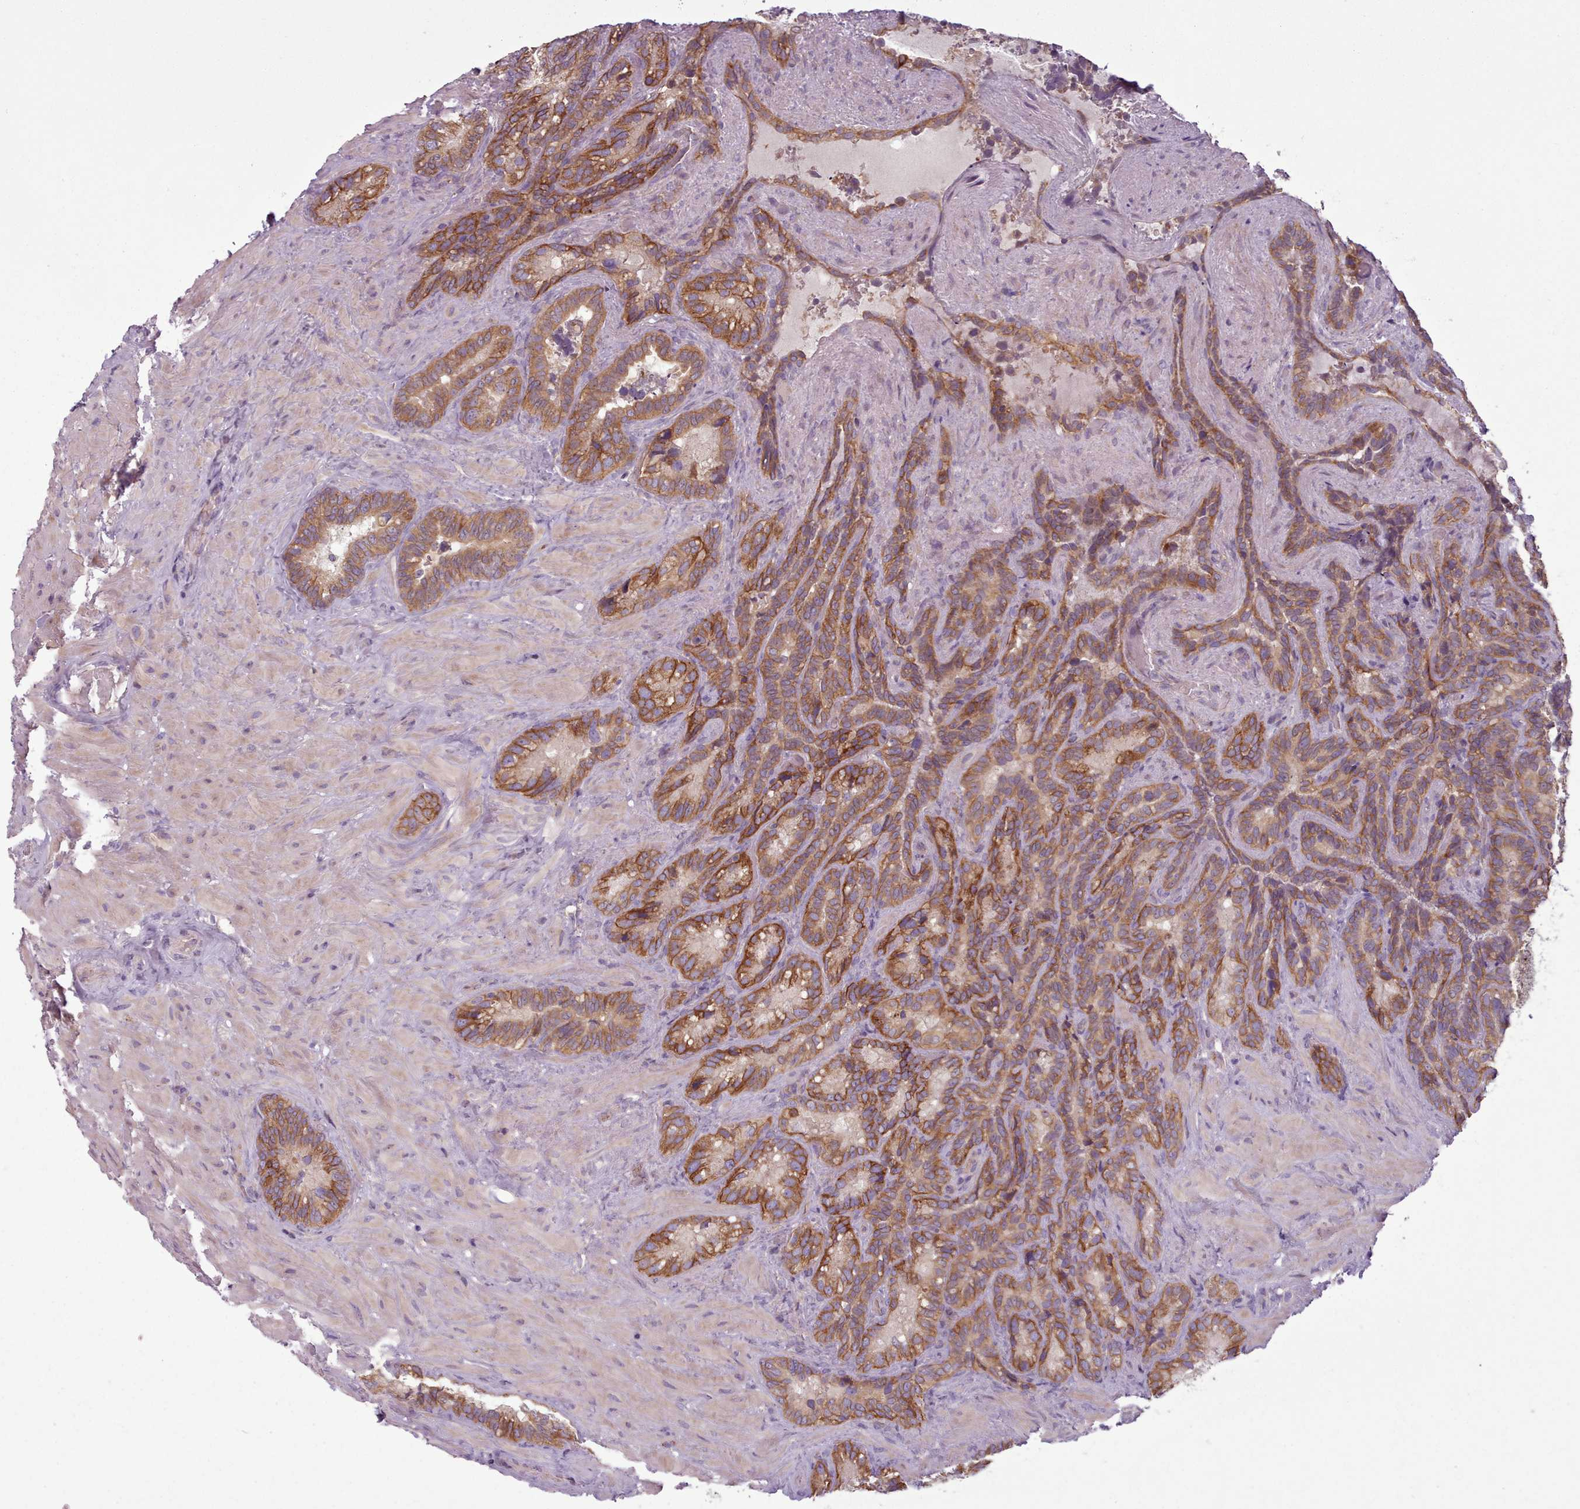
{"staining": {"intensity": "moderate", "quantity": ">75%", "location": "cytoplasmic/membranous"}, "tissue": "seminal vesicle", "cell_type": "Glandular cells", "image_type": "normal", "snomed": [{"axis": "morphology", "description": "Normal tissue, NOS"}, {"axis": "topography", "description": "Seminal veicle"}], "caption": "An immunohistochemistry micrograph of benign tissue is shown. Protein staining in brown labels moderate cytoplasmic/membranous positivity in seminal vesicle within glandular cells.", "gene": "NT5DC2", "patient": {"sex": "male", "age": 62}}